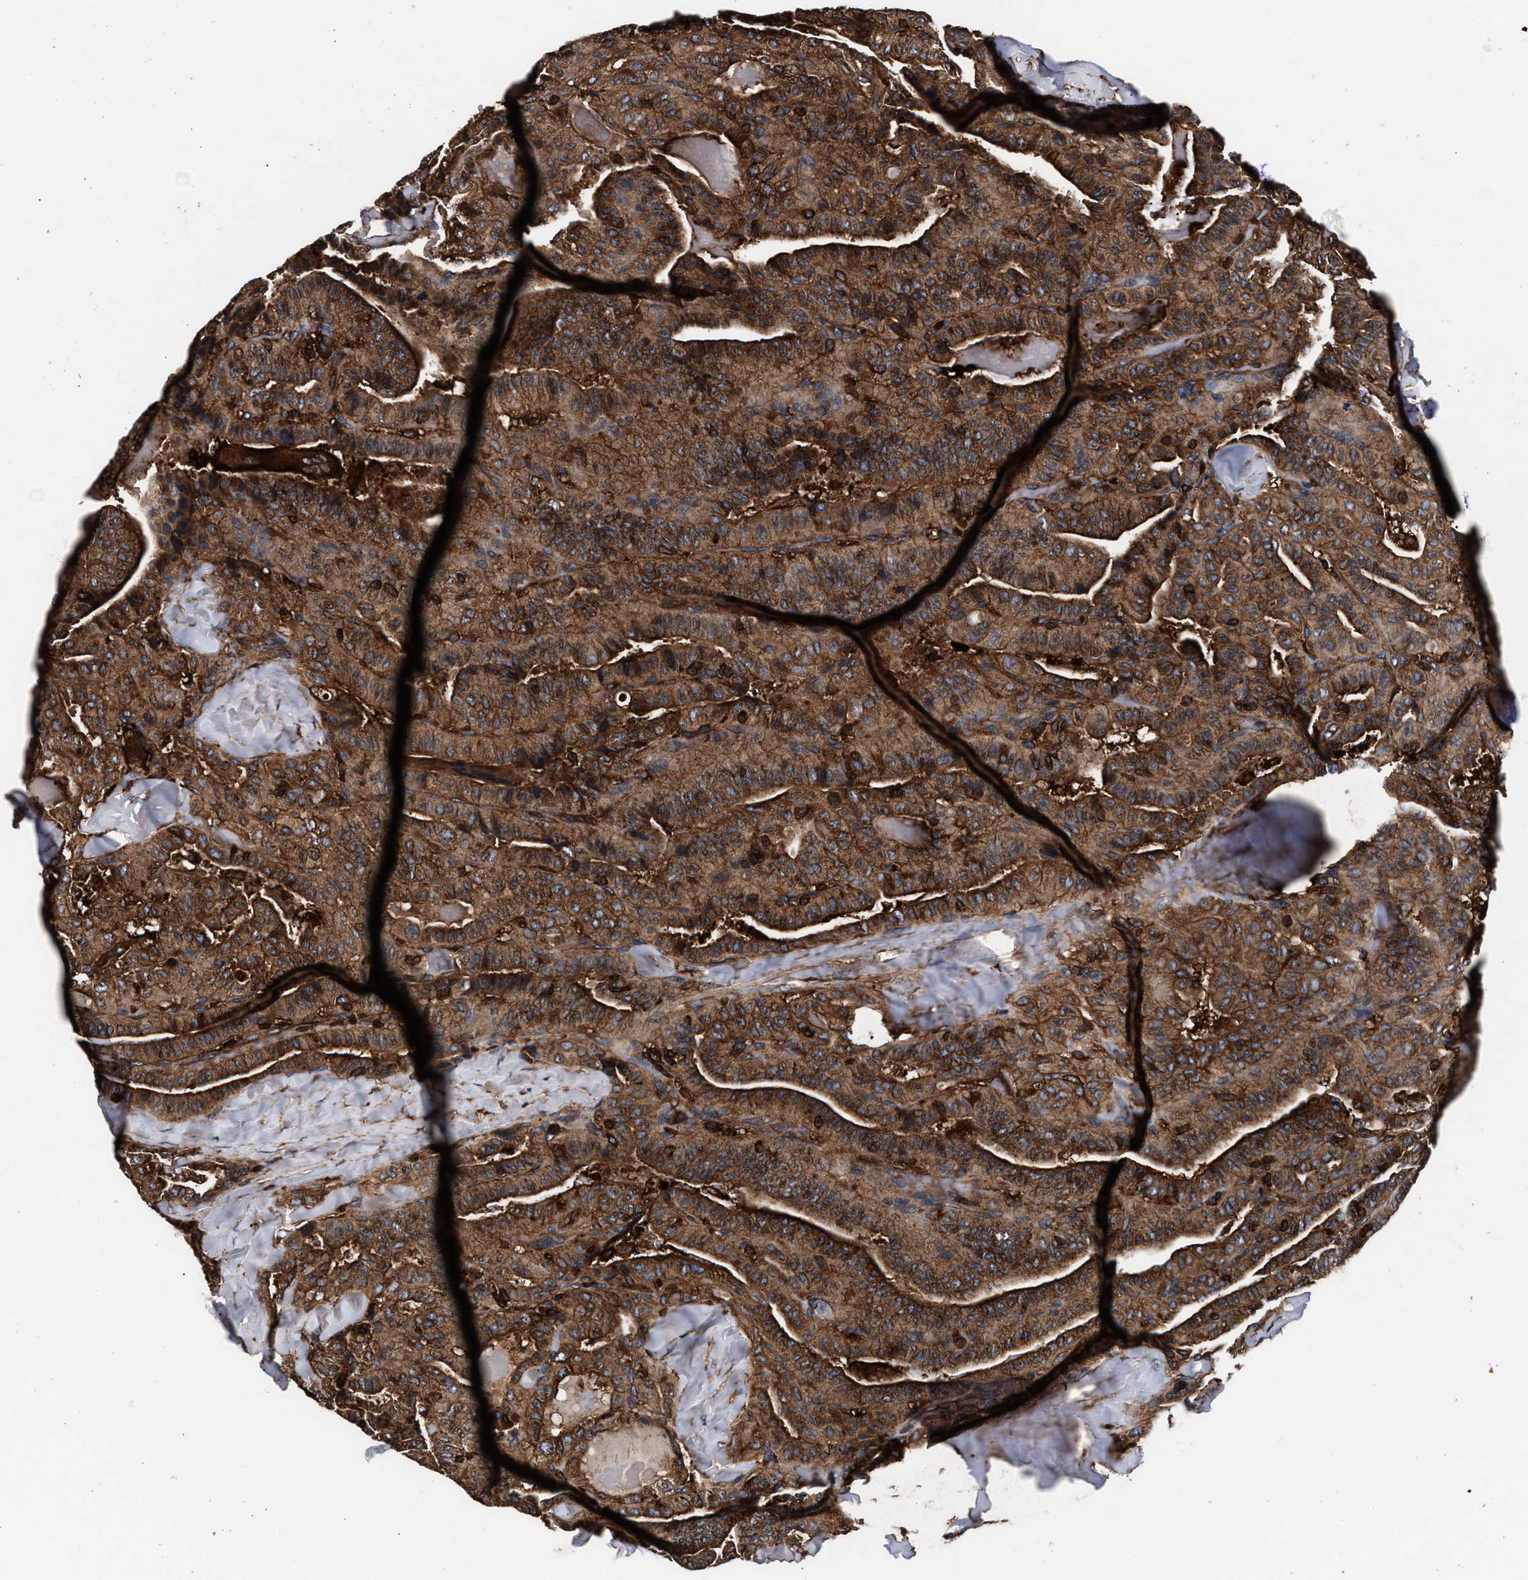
{"staining": {"intensity": "strong", "quantity": ">75%", "location": "cytoplasmic/membranous"}, "tissue": "thyroid cancer", "cell_type": "Tumor cells", "image_type": "cancer", "snomed": [{"axis": "morphology", "description": "Papillary adenocarcinoma, NOS"}, {"axis": "topography", "description": "Thyroid gland"}], "caption": "Strong cytoplasmic/membranous protein positivity is present in approximately >75% of tumor cells in thyroid cancer. The staining was performed using DAB (3,3'-diaminobenzidine), with brown indicating positive protein expression. Nuclei are stained blue with hematoxylin.", "gene": "KYAT1", "patient": {"sex": "male", "age": 77}}